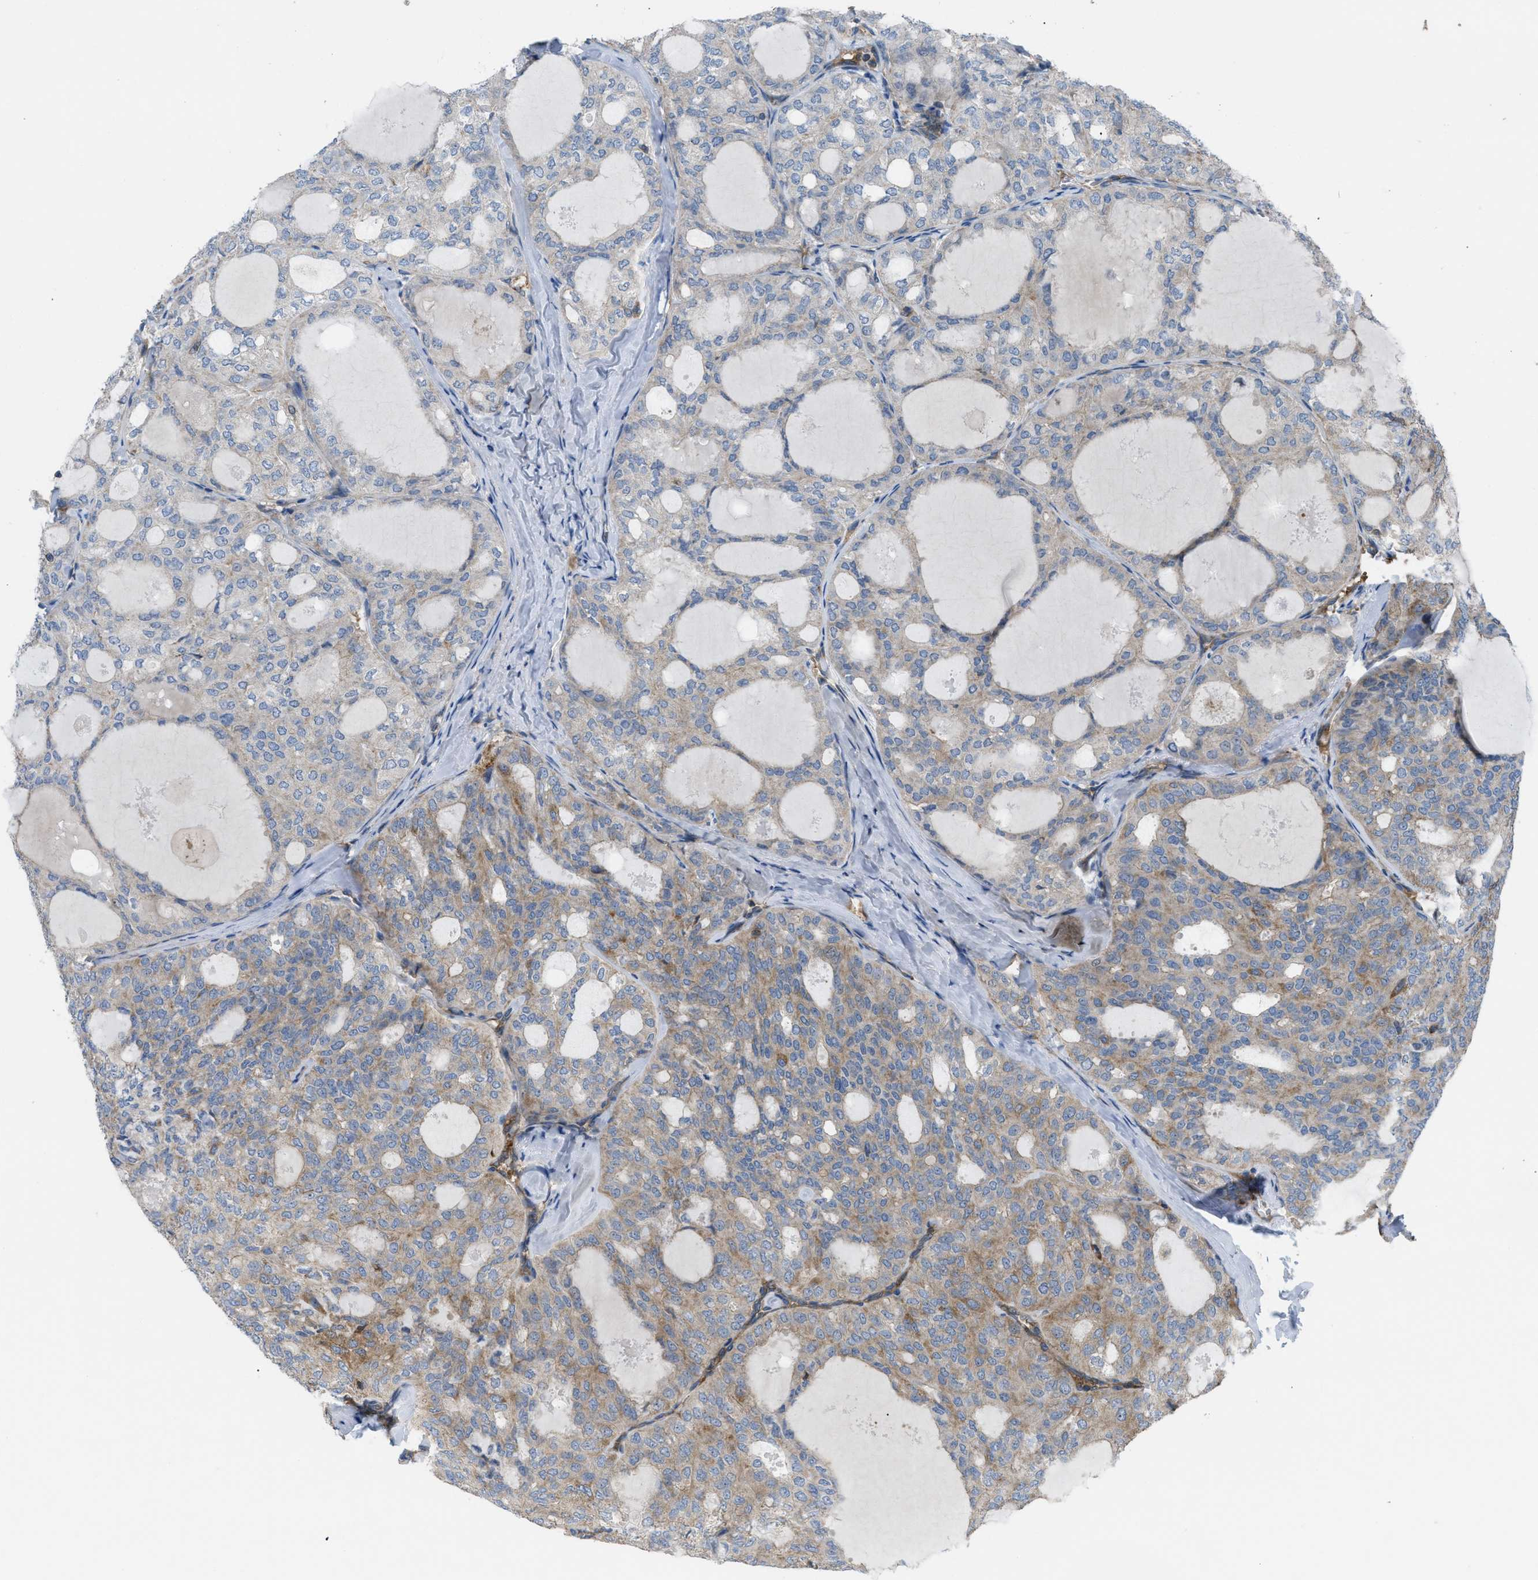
{"staining": {"intensity": "moderate", "quantity": "<25%", "location": "cytoplasmic/membranous"}, "tissue": "thyroid cancer", "cell_type": "Tumor cells", "image_type": "cancer", "snomed": [{"axis": "morphology", "description": "Follicular adenoma carcinoma, NOS"}, {"axis": "topography", "description": "Thyroid gland"}], "caption": "Human thyroid cancer stained for a protein (brown) displays moderate cytoplasmic/membranous positive expression in approximately <25% of tumor cells.", "gene": "ATP2A3", "patient": {"sex": "male", "age": 75}}